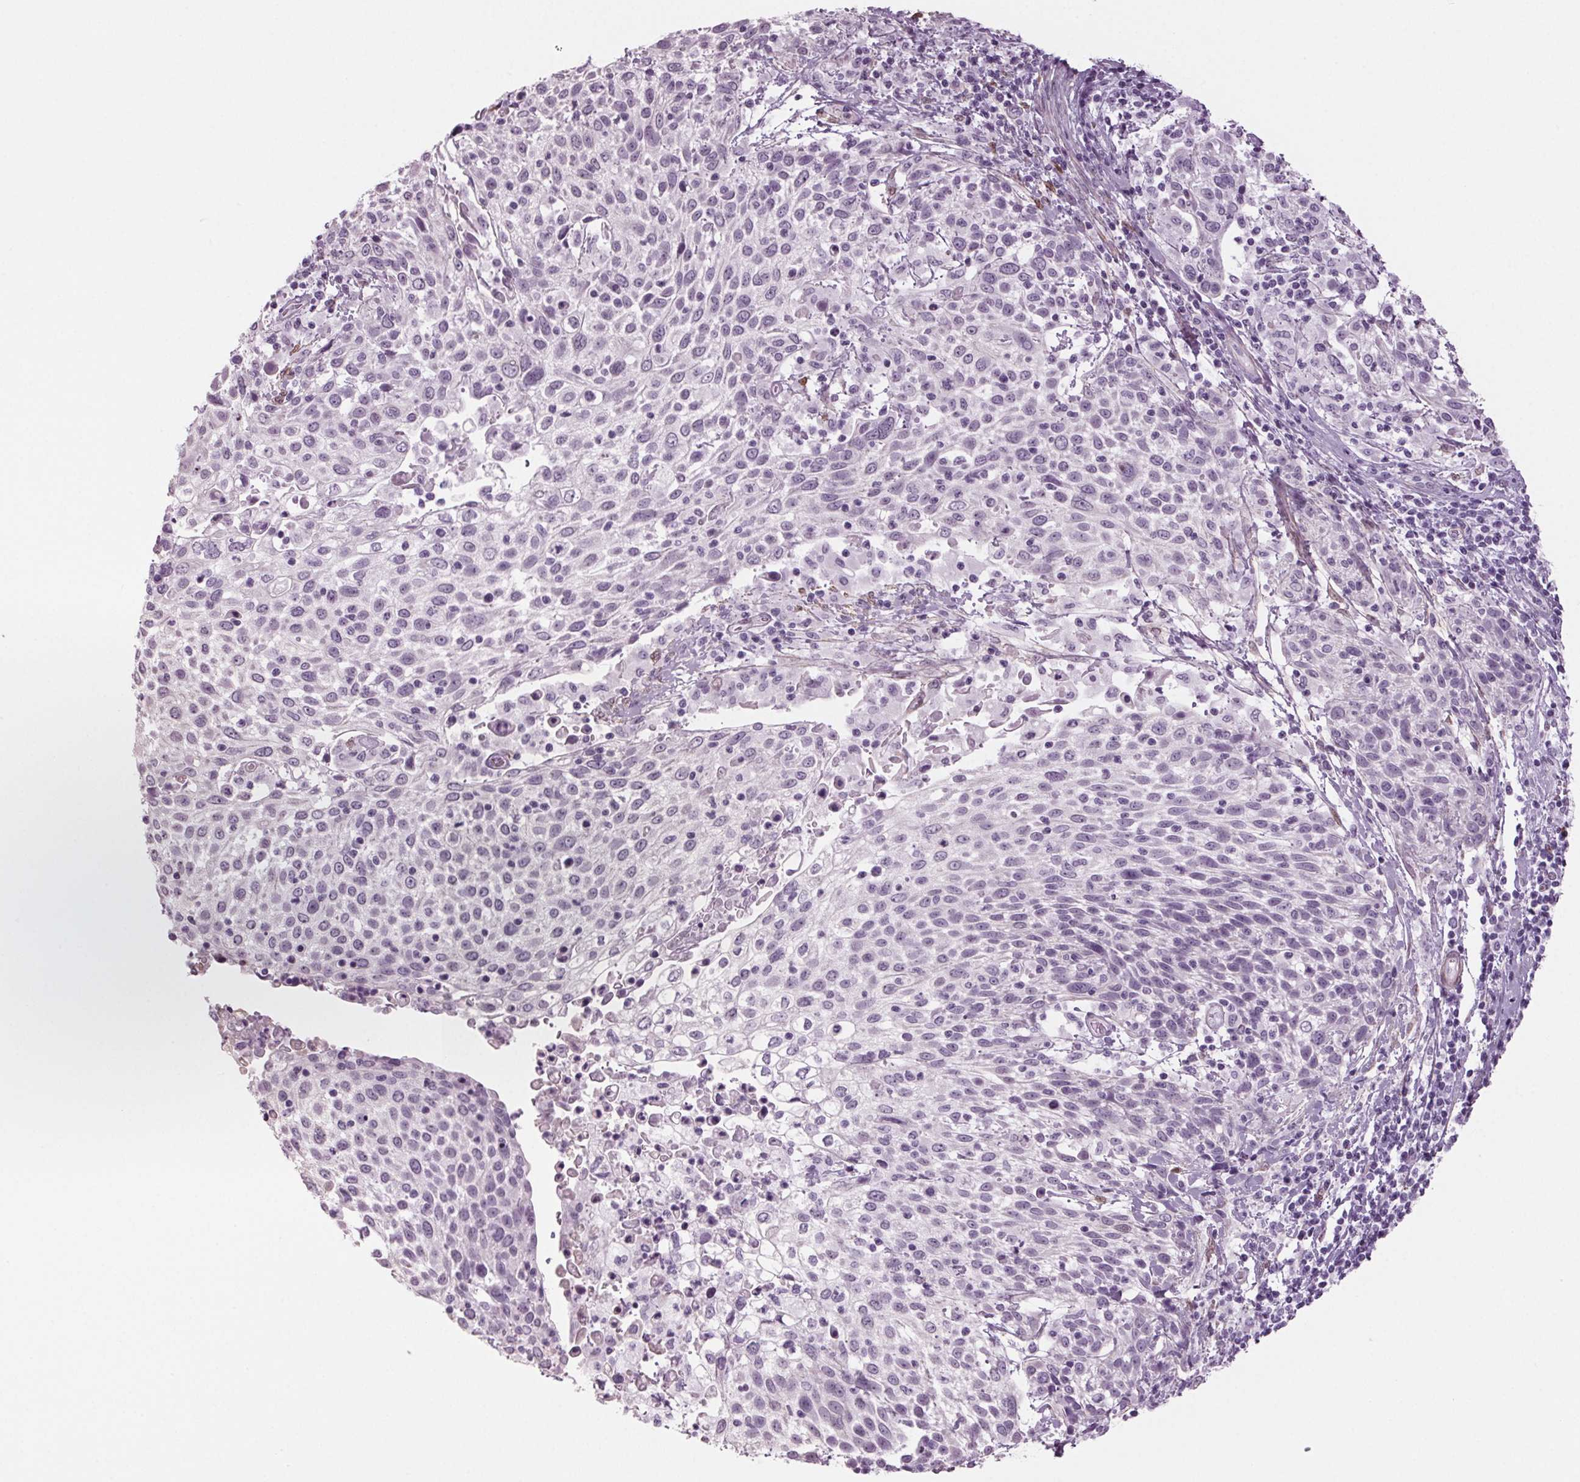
{"staining": {"intensity": "negative", "quantity": "none", "location": "none"}, "tissue": "cervical cancer", "cell_type": "Tumor cells", "image_type": "cancer", "snomed": [{"axis": "morphology", "description": "Squamous cell carcinoma, NOS"}, {"axis": "topography", "description": "Cervix"}], "caption": "Immunohistochemical staining of human squamous cell carcinoma (cervical) displays no significant staining in tumor cells.", "gene": "BHLHE22", "patient": {"sex": "female", "age": 61}}